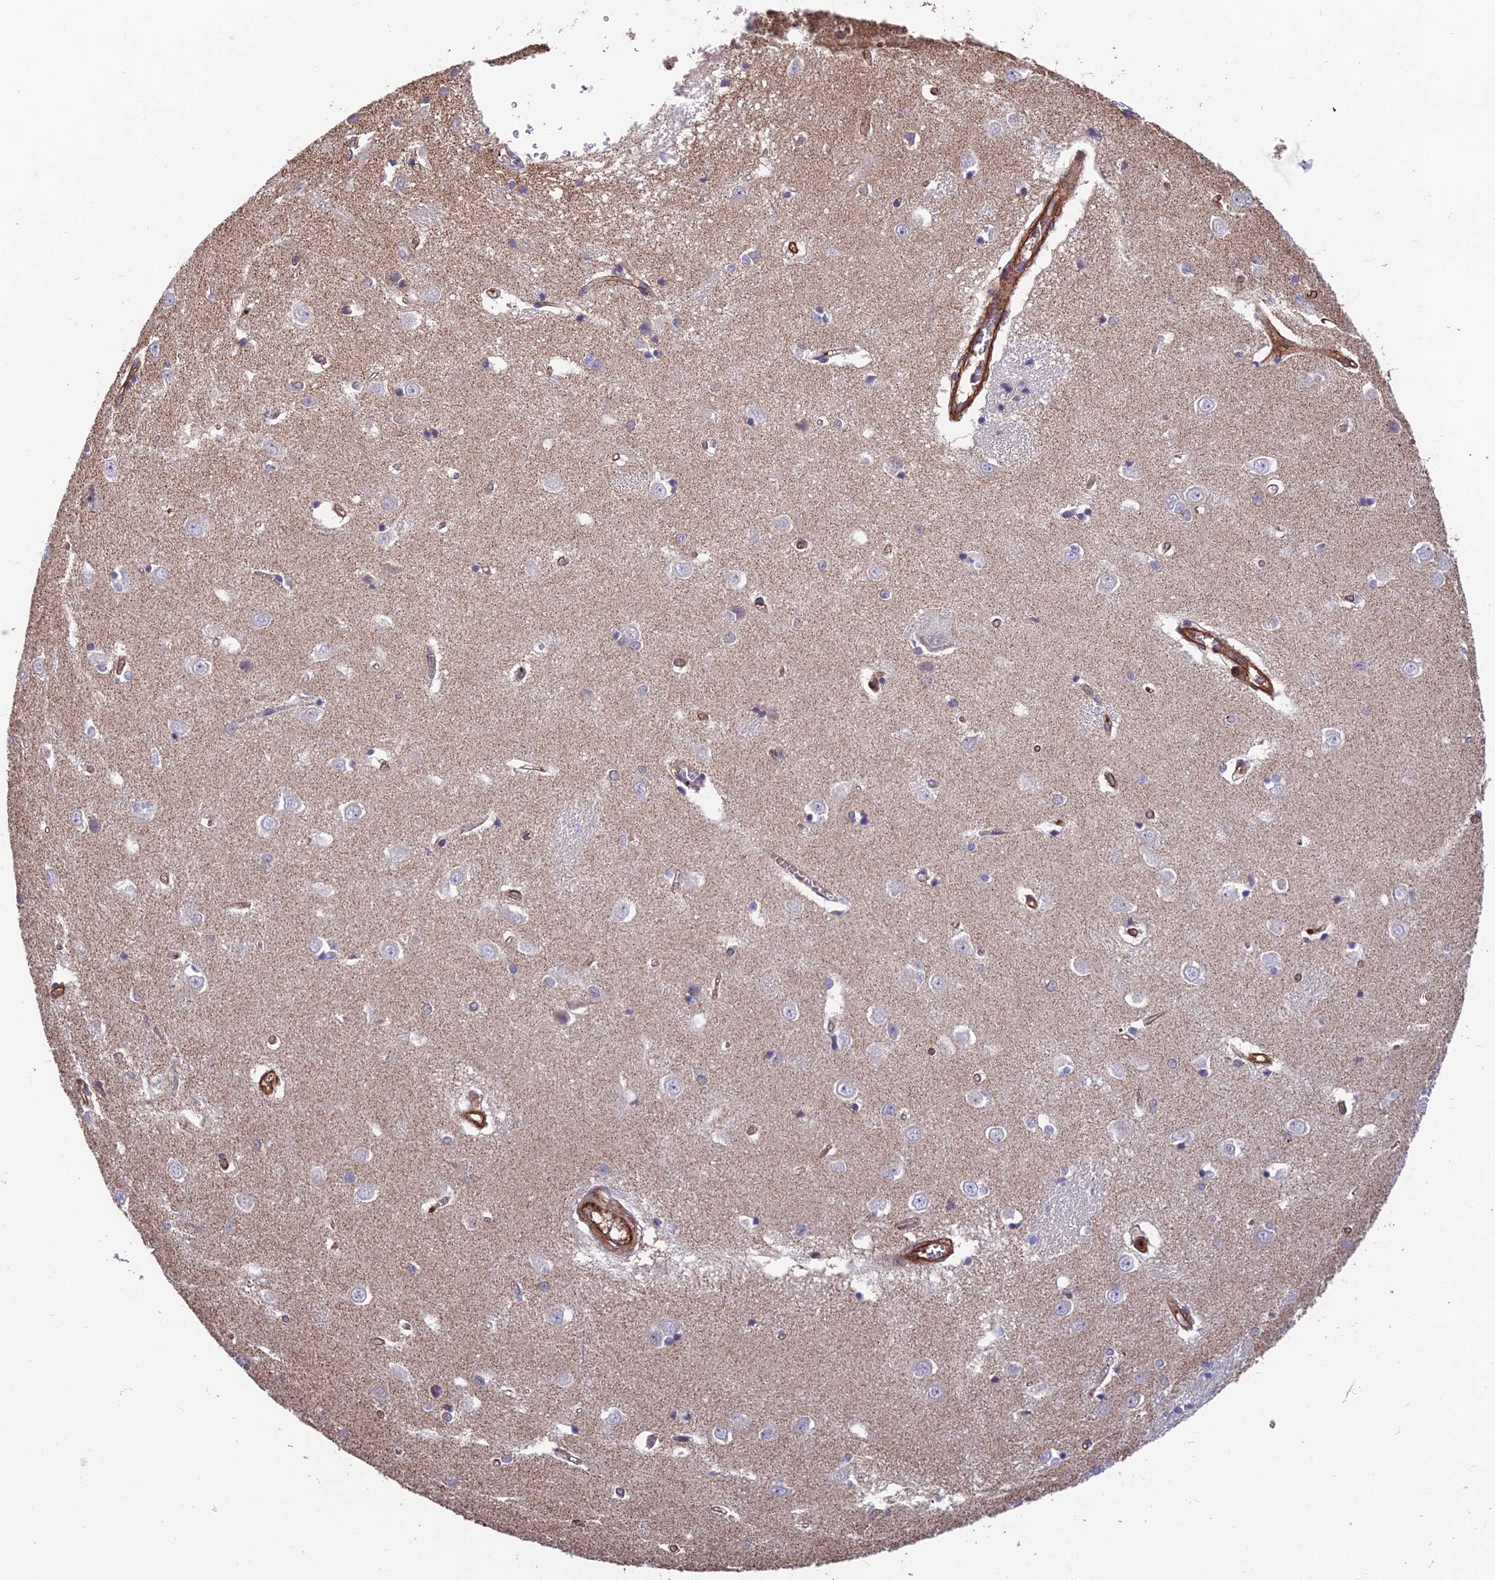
{"staining": {"intensity": "negative", "quantity": "none", "location": "none"}, "tissue": "caudate", "cell_type": "Glial cells", "image_type": "normal", "snomed": [{"axis": "morphology", "description": "Normal tissue, NOS"}, {"axis": "topography", "description": "Lateral ventricle wall"}], "caption": "Human caudate stained for a protein using immunohistochemistry (IHC) exhibits no staining in glial cells.", "gene": "RTN4RL1", "patient": {"sex": "male", "age": 37}}